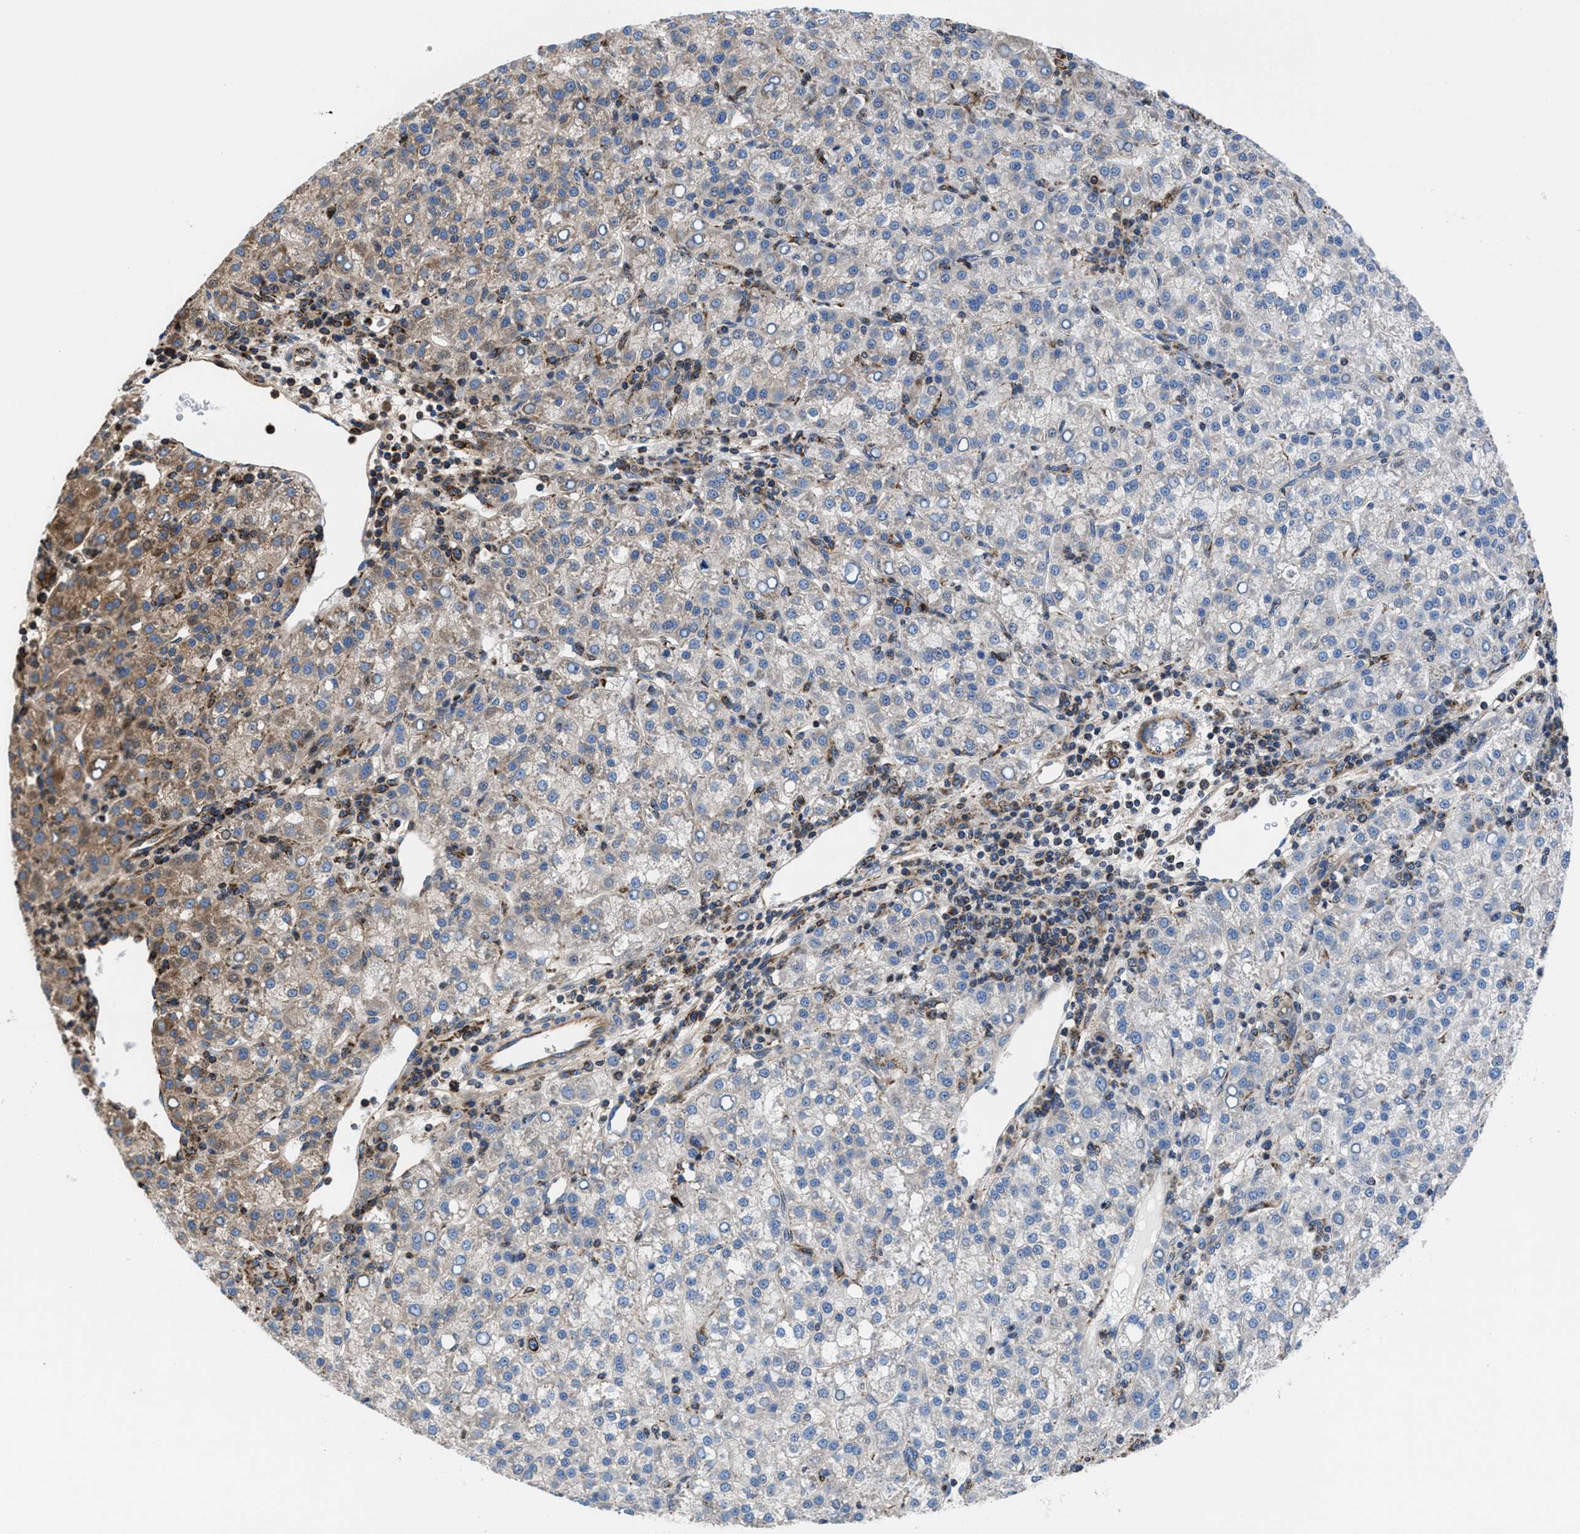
{"staining": {"intensity": "weak", "quantity": "<25%", "location": "cytoplasmic/membranous"}, "tissue": "liver cancer", "cell_type": "Tumor cells", "image_type": "cancer", "snomed": [{"axis": "morphology", "description": "Carcinoma, Hepatocellular, NOS"}, {"axis": "topography", "description": "Liver"}], "caption": "There is no significant positivity in tumor cells of liver hepatocellular carcinoma.", "gene": "PRR15L", "patient": {"sex": "female", "age": 58}}